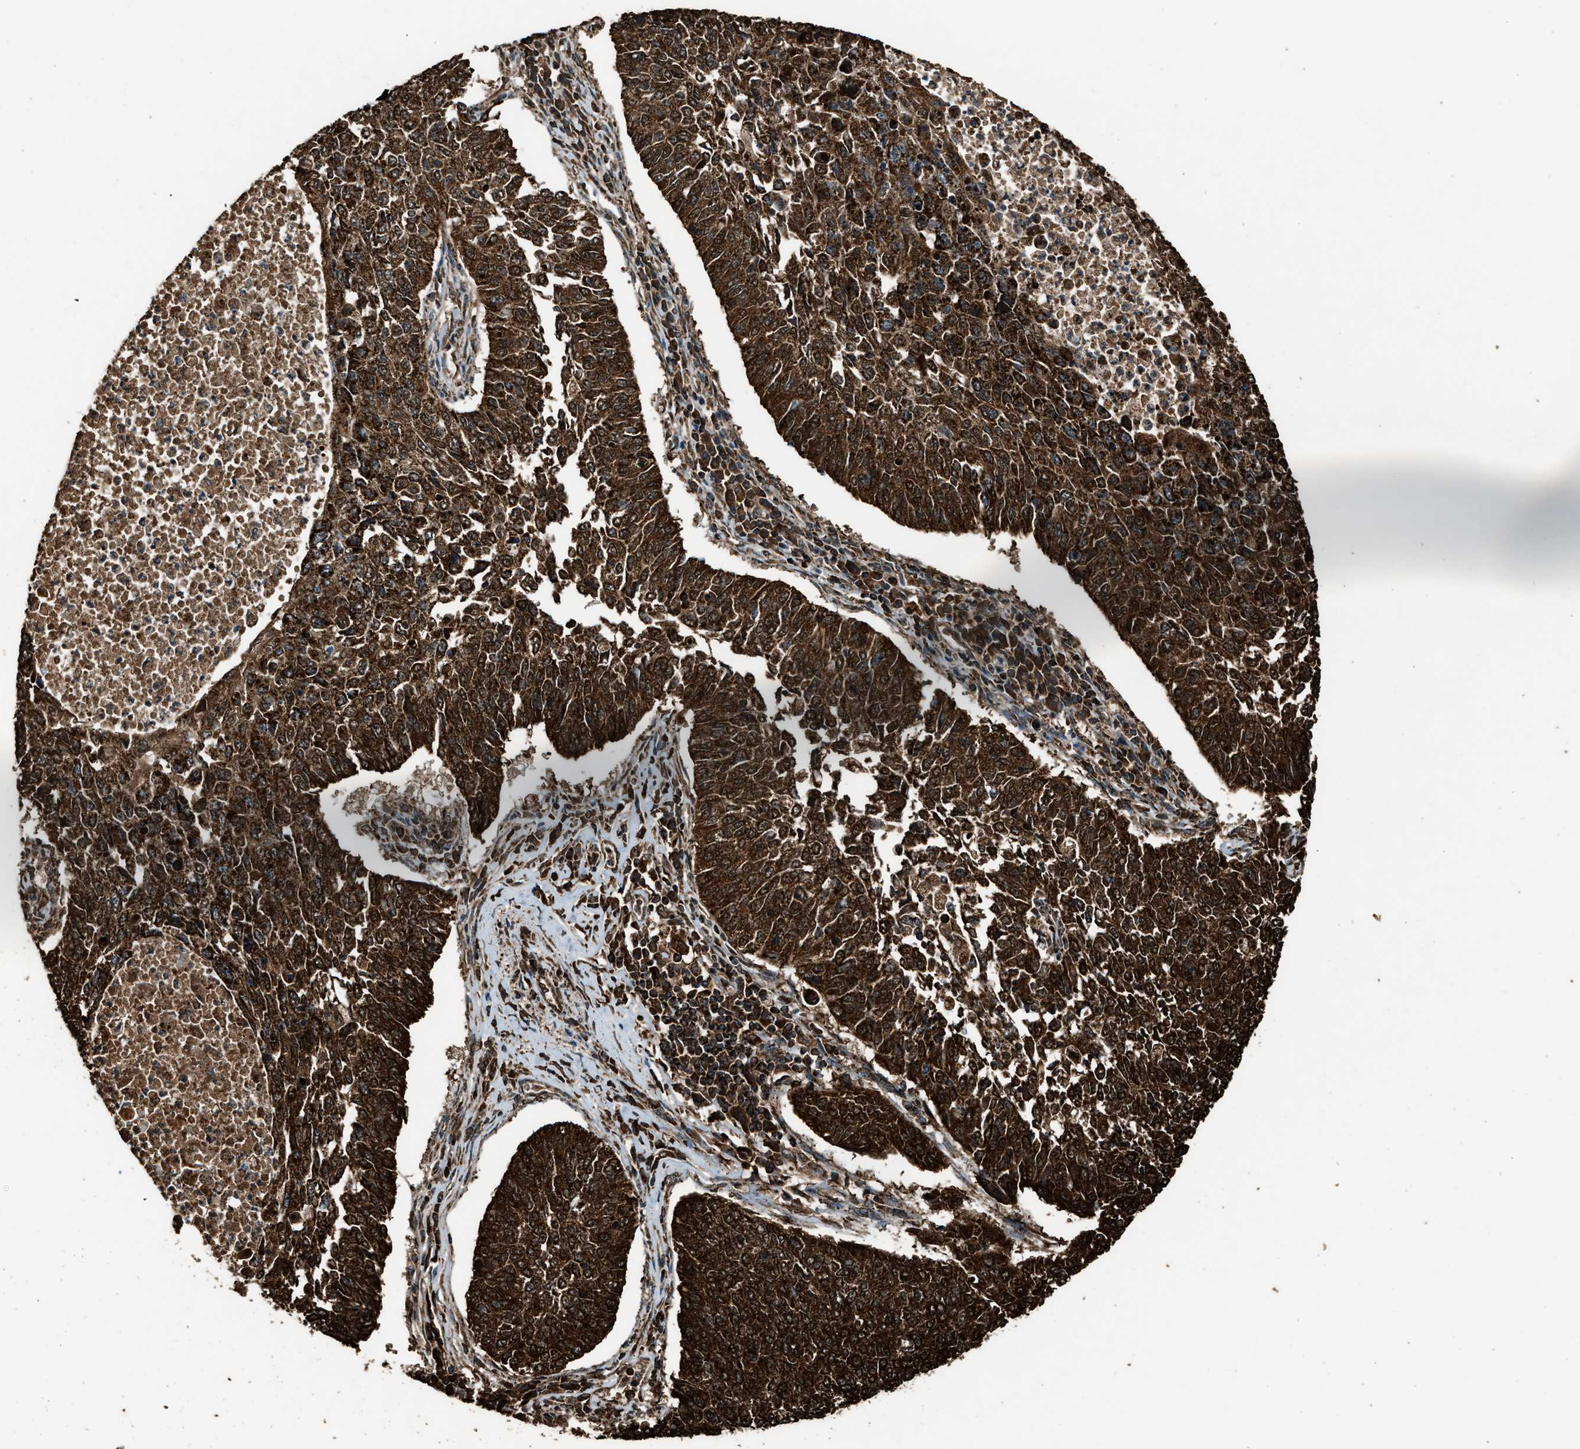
{"staining": {"intensity": "strong", "quantity": ">75%", "location": "cytoplasmic/membranous"}, "tissue": "lung cancer", "cell_type": "Tumor cells", "image_type": "cancer", "snomed": [{"axis": "morphology", "description": "Normal tissue, NOS"}, {"axis": "morphology", "description": "Squamous cell carcinoma, NOS"}, {"axis": "topography", "description": "Cartilage tissue"}, {"axis": "topography", "description": "Bronchus"}, {"axis": "topography", "description": "Lung"}], "caption": "The image demonstrates staining of squamous cell carcinoma (lung), revealing strong cytoplasmic/membranous protein staining (brown color) within tumor cells.", "gene": "MDH2", "patient": {"sex": "female", "age": 49}}